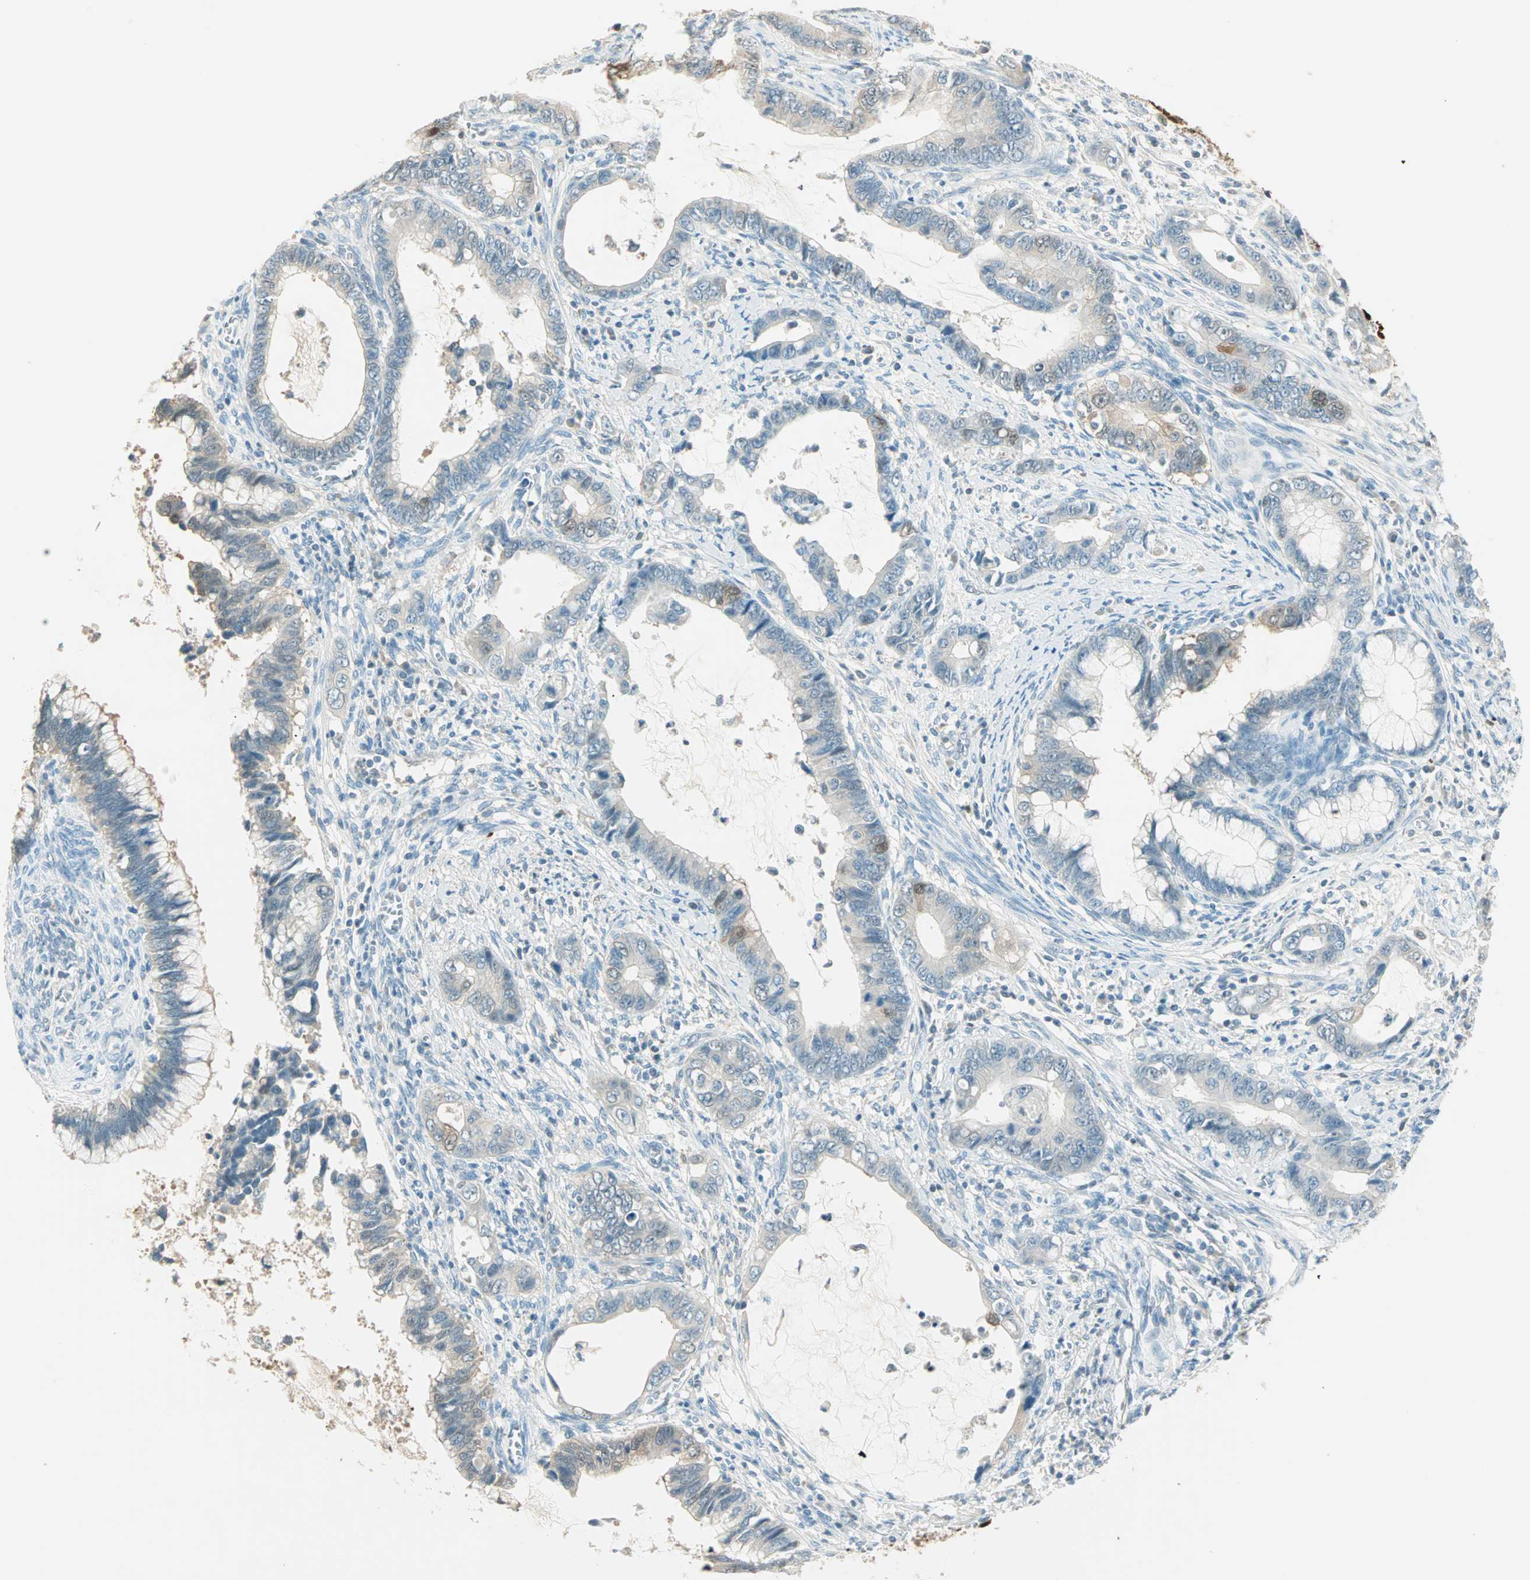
{"staining": {"intensity": "strong", "quantity": "25%-75%", "location": "cytoplasmic/membranous,nuclear"}, "tissue": "cervical cancer", "cell_type": "Tumor cells", "image_type": "cancer", "snomed": [{"axis": "morphology", "description": "Adenocarcinoma, NOS"}, {"axis": "topography", "description": "Cervix"}], "caption": "Immunohistochemistry (DAB) staining of cervical cancer reveals strong cytoplasmic/membranous and nuclear protein staining in about 25%-75% of tumor cells.", "gene": "S100A1", "patient": {"sex": "female", "age": 44}}